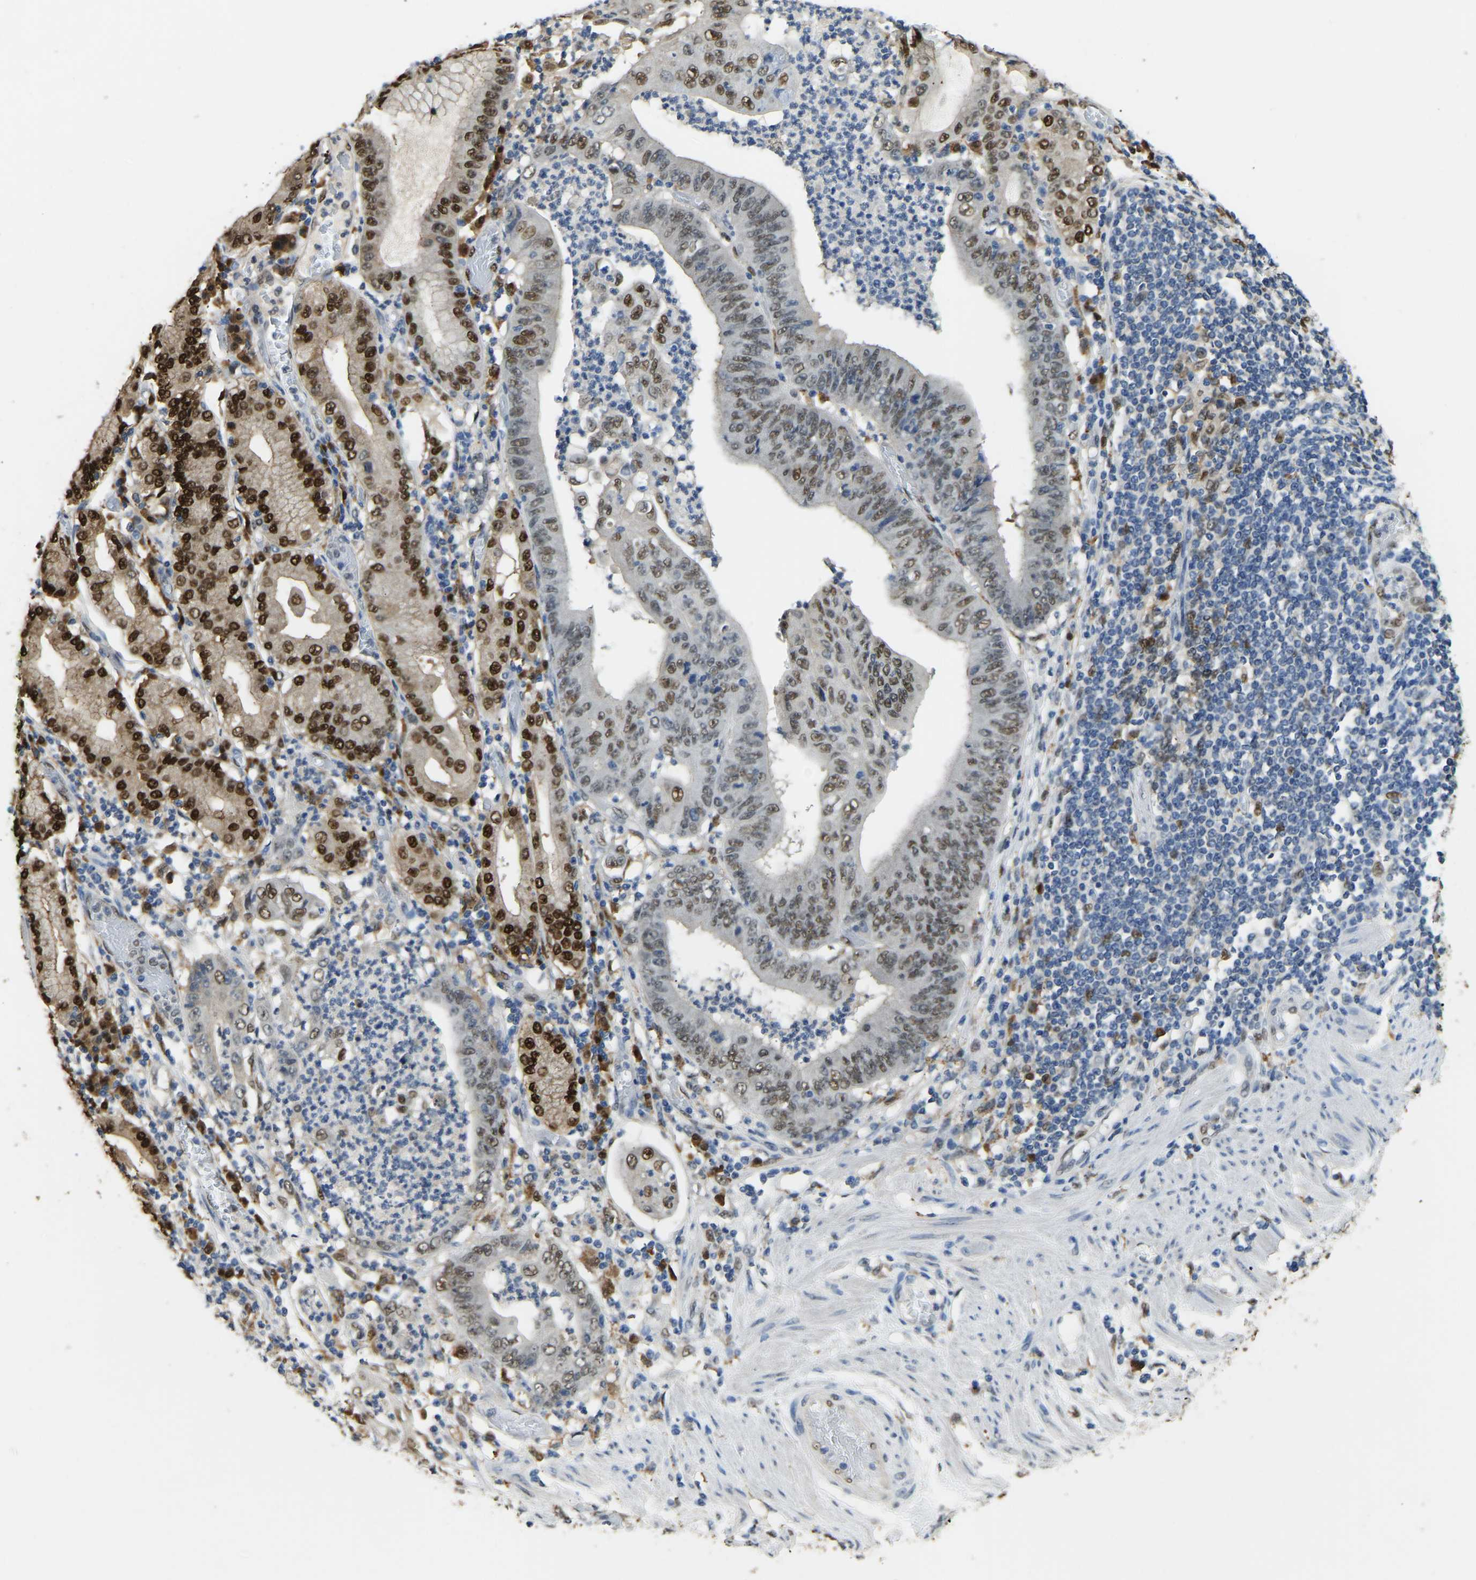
{"staining": {"intensity": "moderate", "quantity": ">75%", "location": "nuclear"}, "tissue": "stomach cancer", "cell_type": "Tumor cells", "image_type": "cancer", "snomed": [{"axis": "morphology", "description": "Adenocarcinoma, NOS"}, {"axis": "topography", "description": "Stomach"}], "caption": "A brown stain highlights moderate nuclear expression of a protein in human stomach adenocarcinoma tumor cells.", "gene": "NANS", "patient": {"sex": "female", "age": 73}}